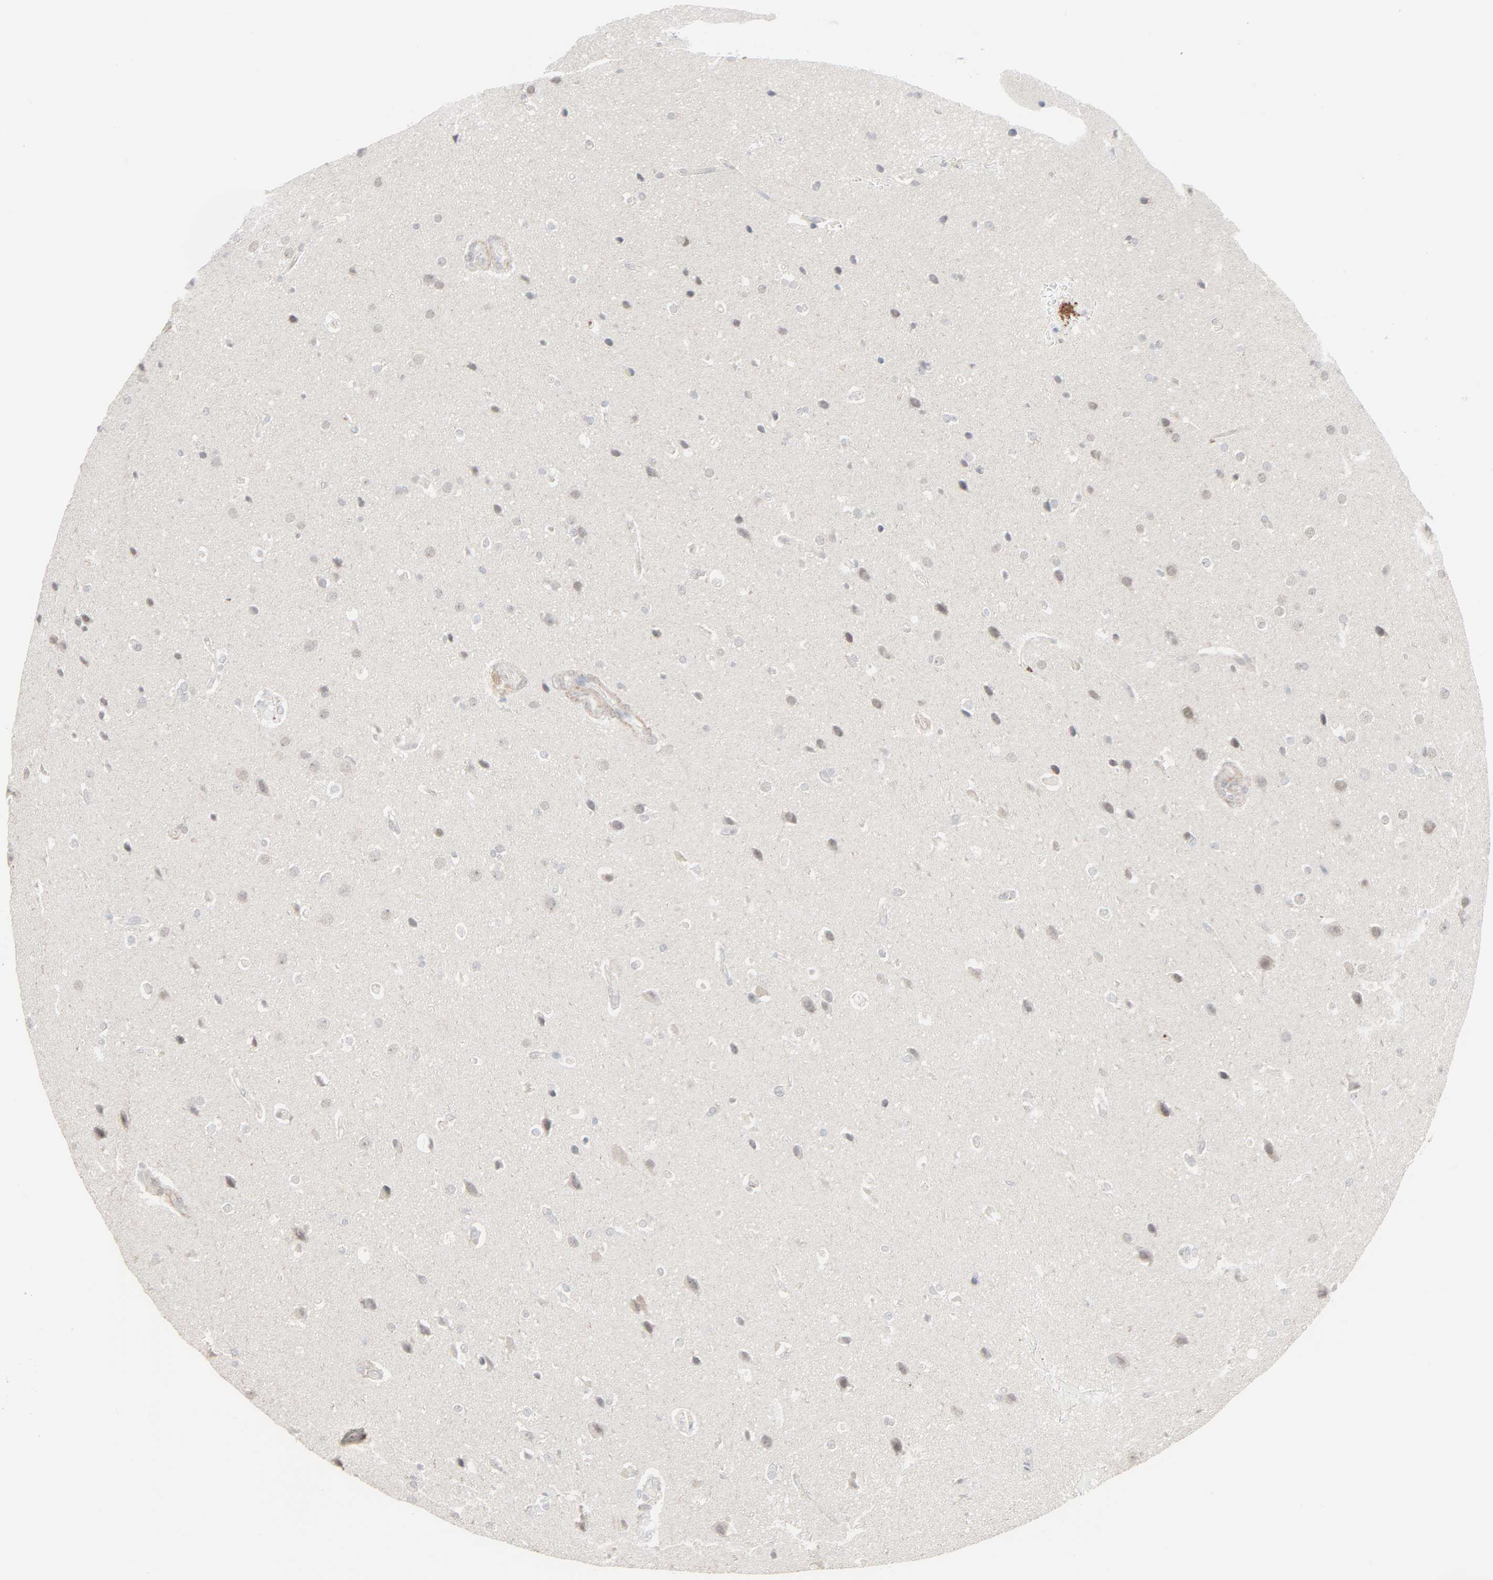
{"staining": {"intensity": "negative", "quantity": "none", "location": "none"}, "tissue": "glioma", "cell_type": "Tumor cells", "image_type": "cancer", "snomed": [{"axis": "morphology", "description": "Glioma, malignant, Low grade"}, {"axis": "topography", "description": "Cerebral cortex"}], "caption": "Tumor cells are negative for protein expression in human malignant glioma (low-grade). (DAB (3,3'-diaminobenzidine) IHC, high magnification).", "gene": "NEUROD1", "patient": {"sex": "female", "age": 47}}